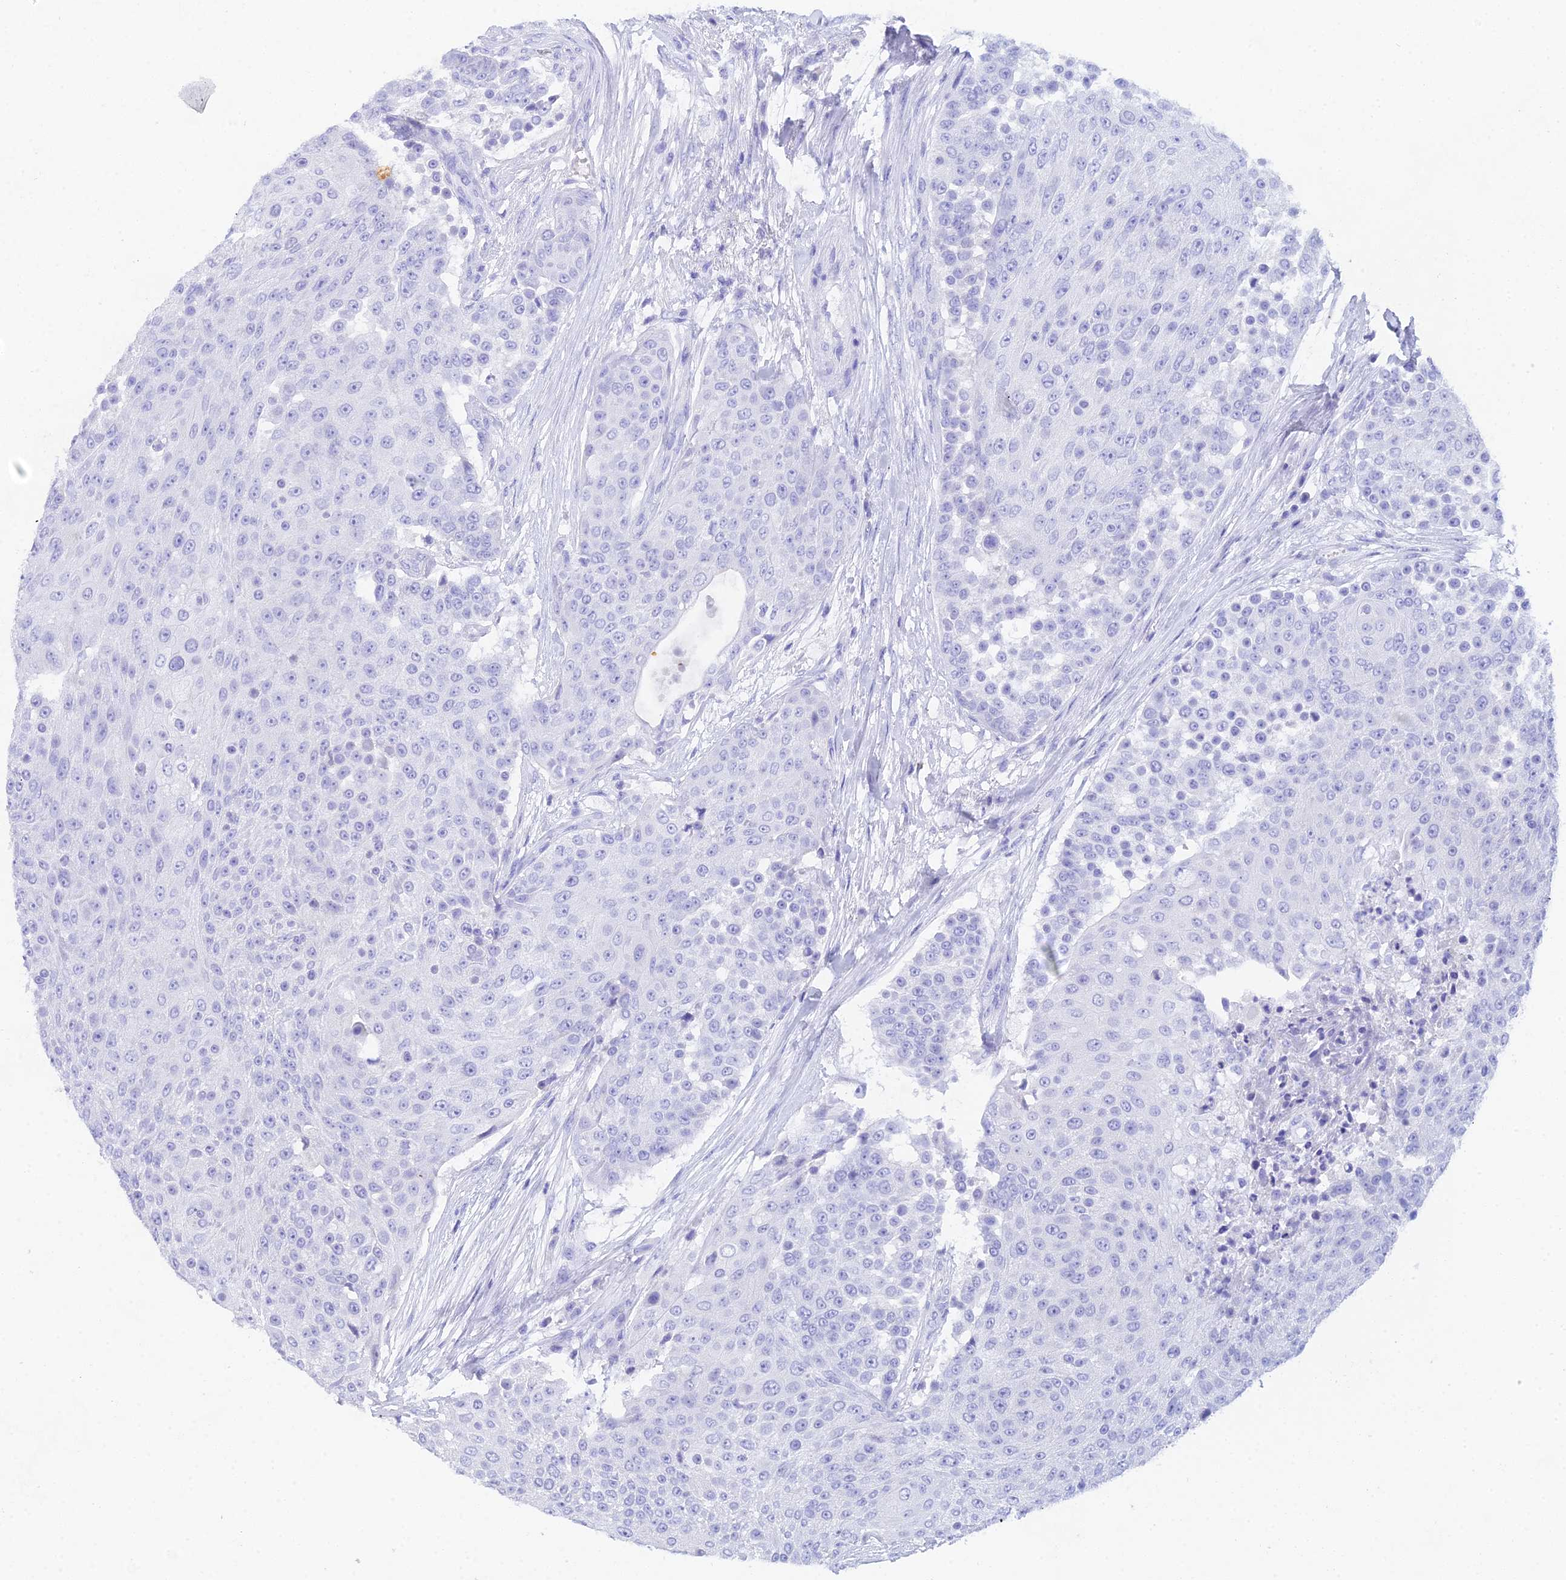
{"staining": {"intensity": "negative", "quantity": "none", "location": "none"}, "tissue": "urothelial cancer", "cell_type": "Tumor cells", "image_type": "cancer", "snomed": [{"axis": "morphology", "description": "Urothelial carcinoma, High grade"}, {"axis": "topography", "description": "Urinary bladder"}], "caption": "IHC of human urothelial cancer reveals no staining in tumor cells.", "gene": "REG1A", "patient": {"sex": "female", "age": 63}}